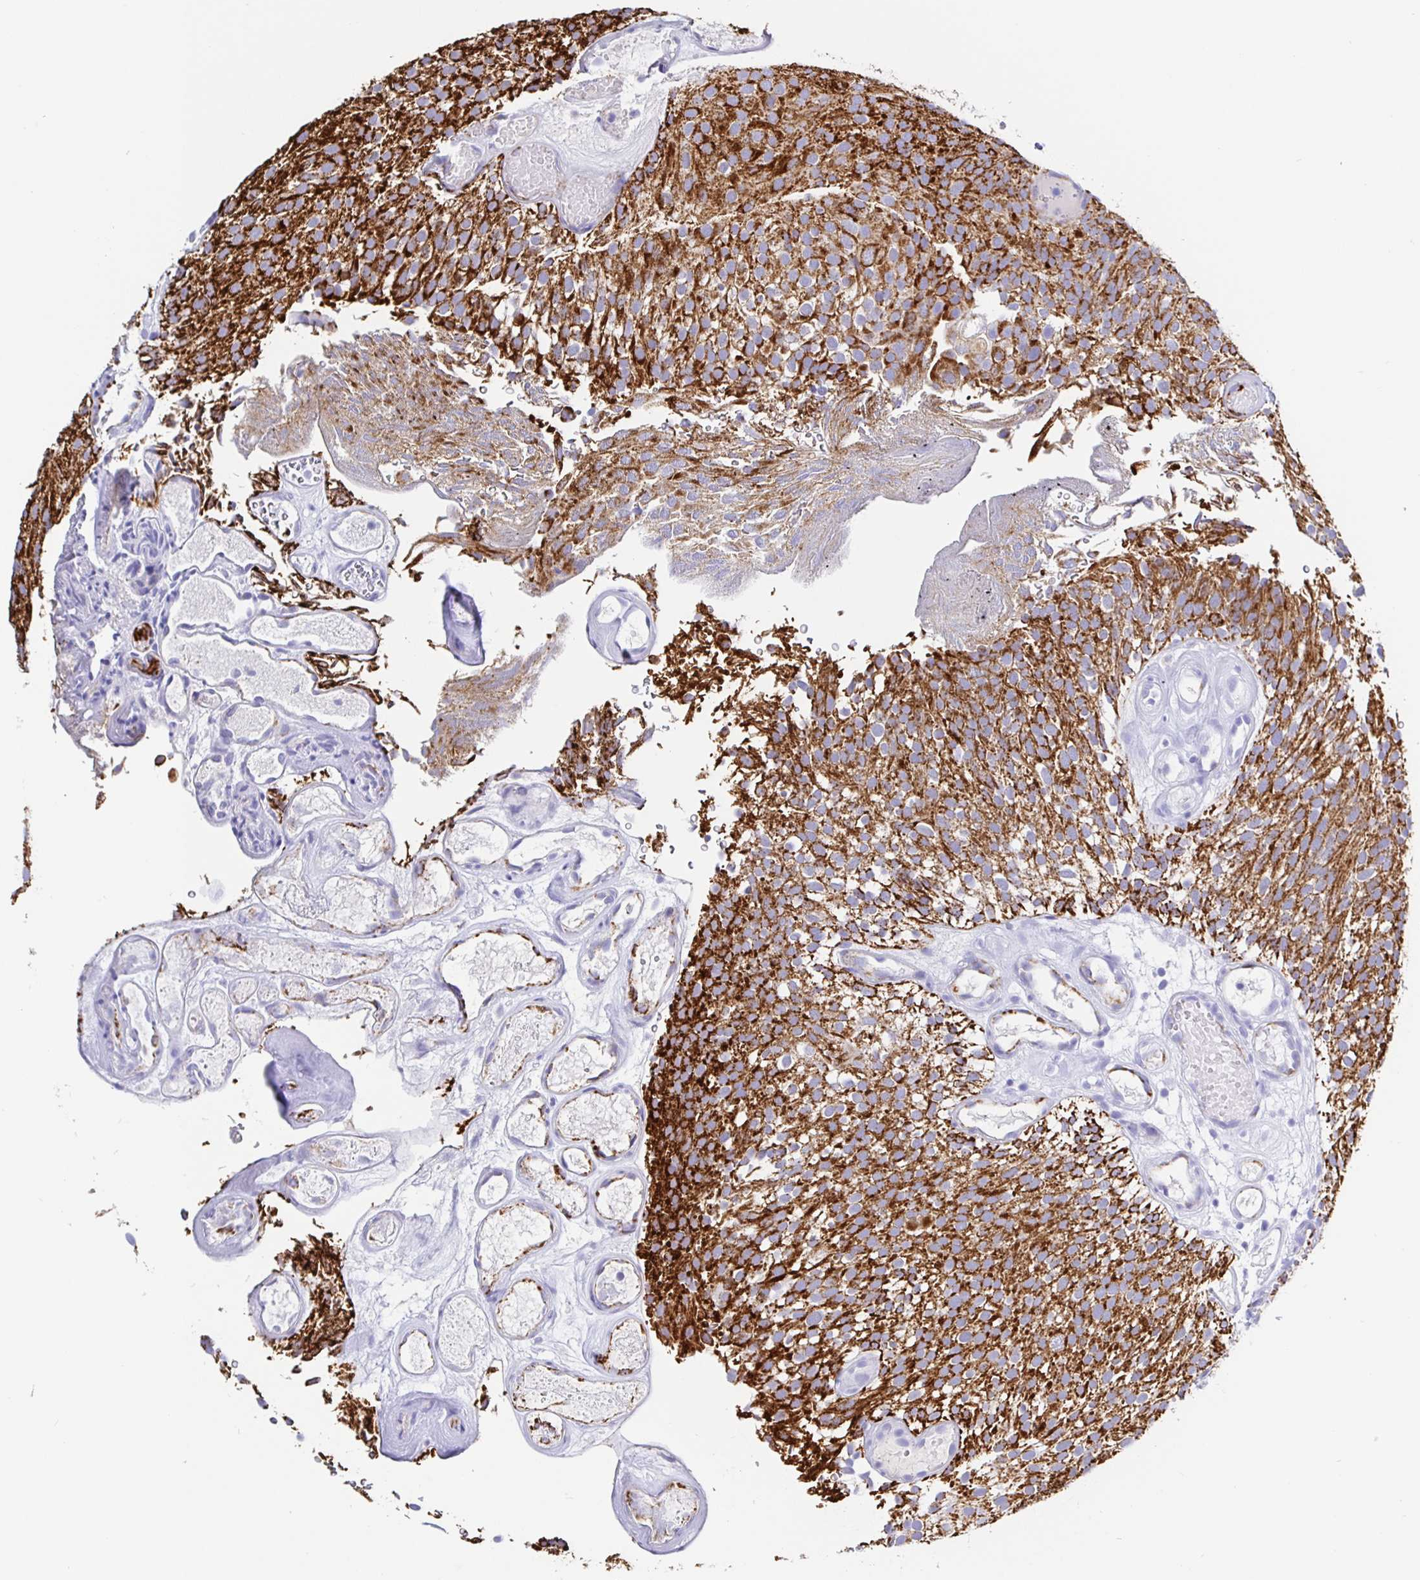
{"staining": {"intensity": "strong", "quantity": ">75%", "location": "cytoplasmic/membranous"}, "tissue": "urothelial cancer", "cell_type": "Tumor cells", "image_type": "cancer", "snomed": [{"axis": "morphology", "description": "Urothelial carcinoma, Low grade"}, {"axis": "topography", "description": "Urinary bladder"}], "caption": "Urothelial cancer tissue shows strong cytoplasmic/membranous expression in about >75% of tumor cells (IHC, brightfield microscopy, high magnification).", "gene": "MAOA", "patient": {"sex": "male", "age": 78}}